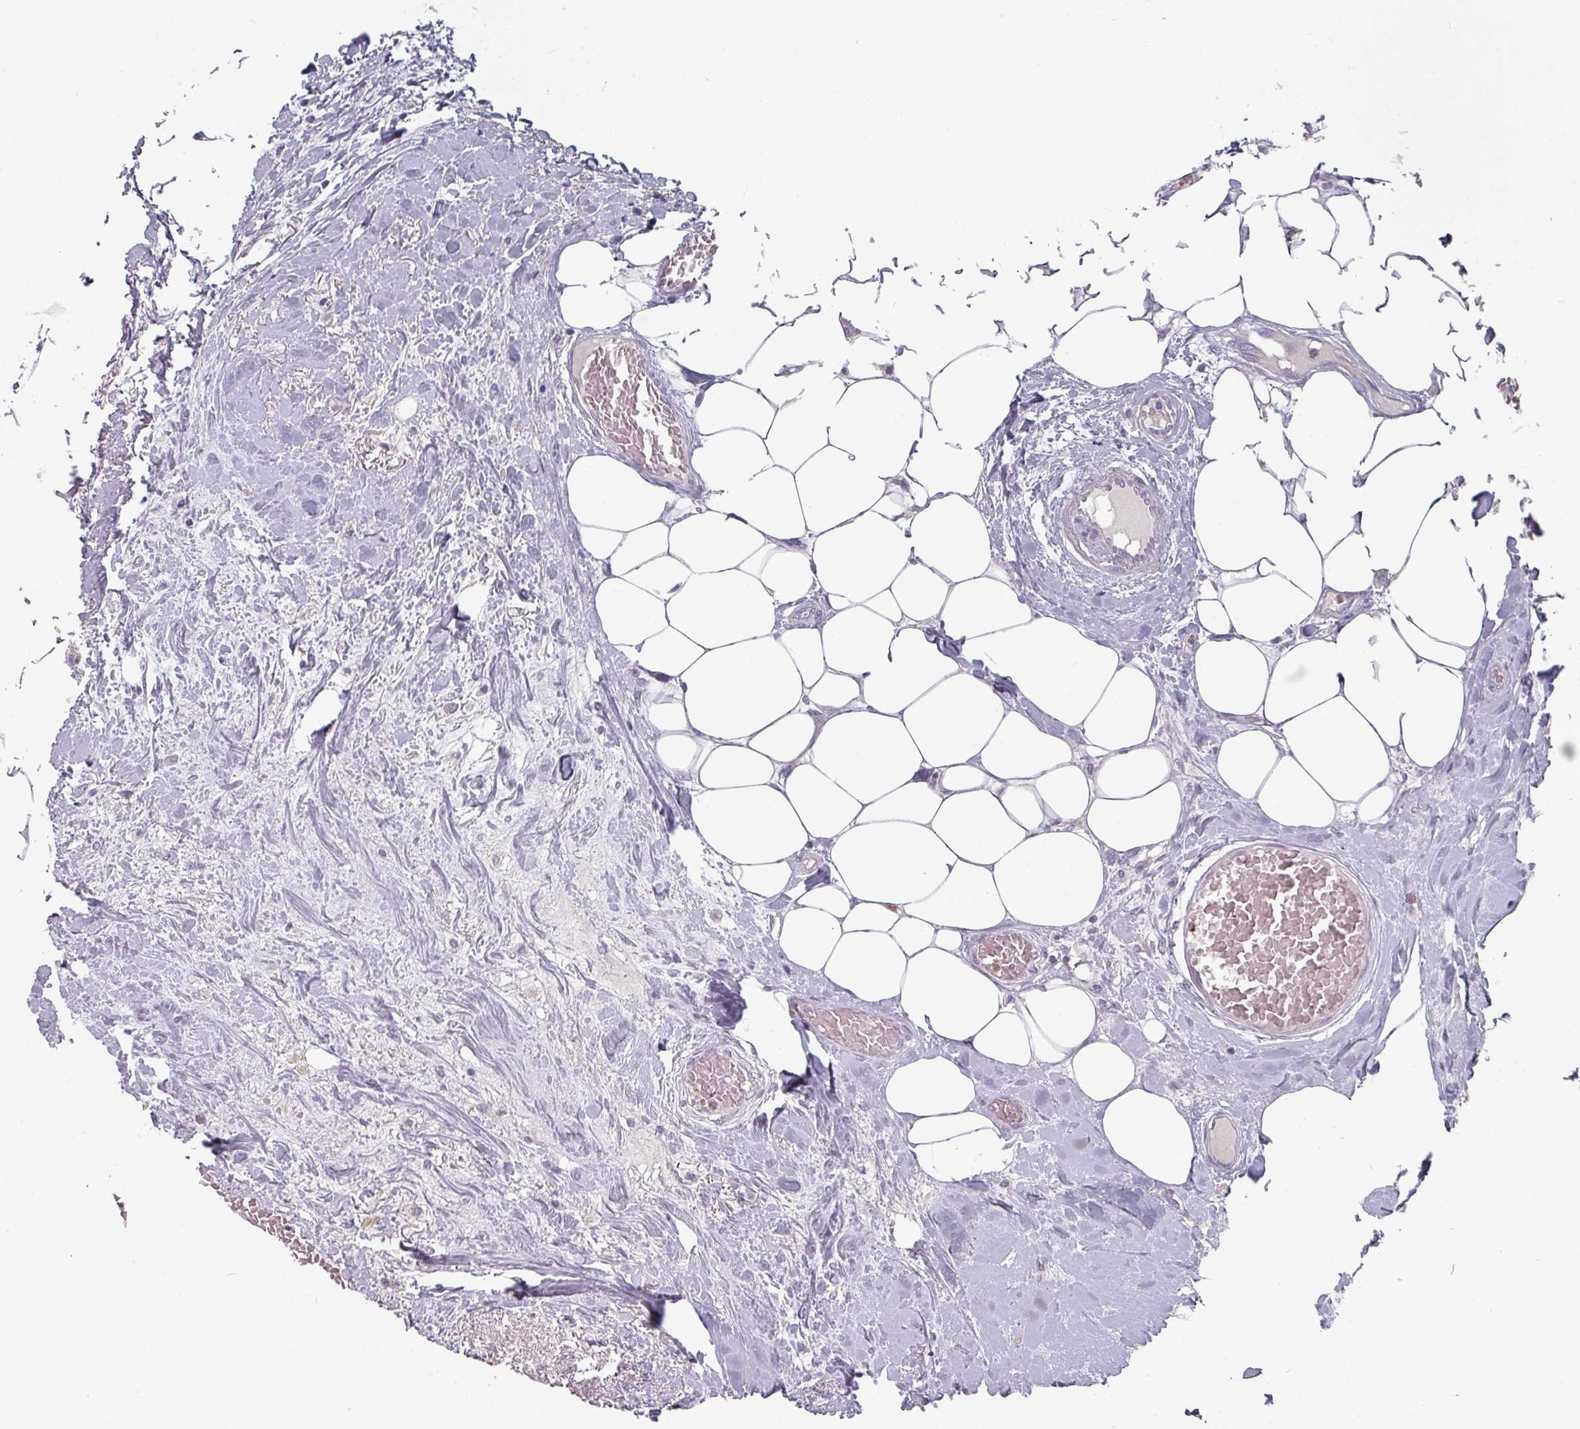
{"staining": {"intensity": "negative", "quantity": "none", "location": "none"}, "tissue": "breast cancer", "cell_type": "Tumor cells", "image_type": "cancer", "snomed": [{"axis": "morphology", "description": "Duct carcinoma"}, {"axis": "topography", "description": "Breast"}], "caption": "Image shows no significant protein staining in tumor cells of breast cancer (invasive ductal carcinoma).", "gene": "PRAMEF8", "patient": {"sex": "female", "age": 75}}